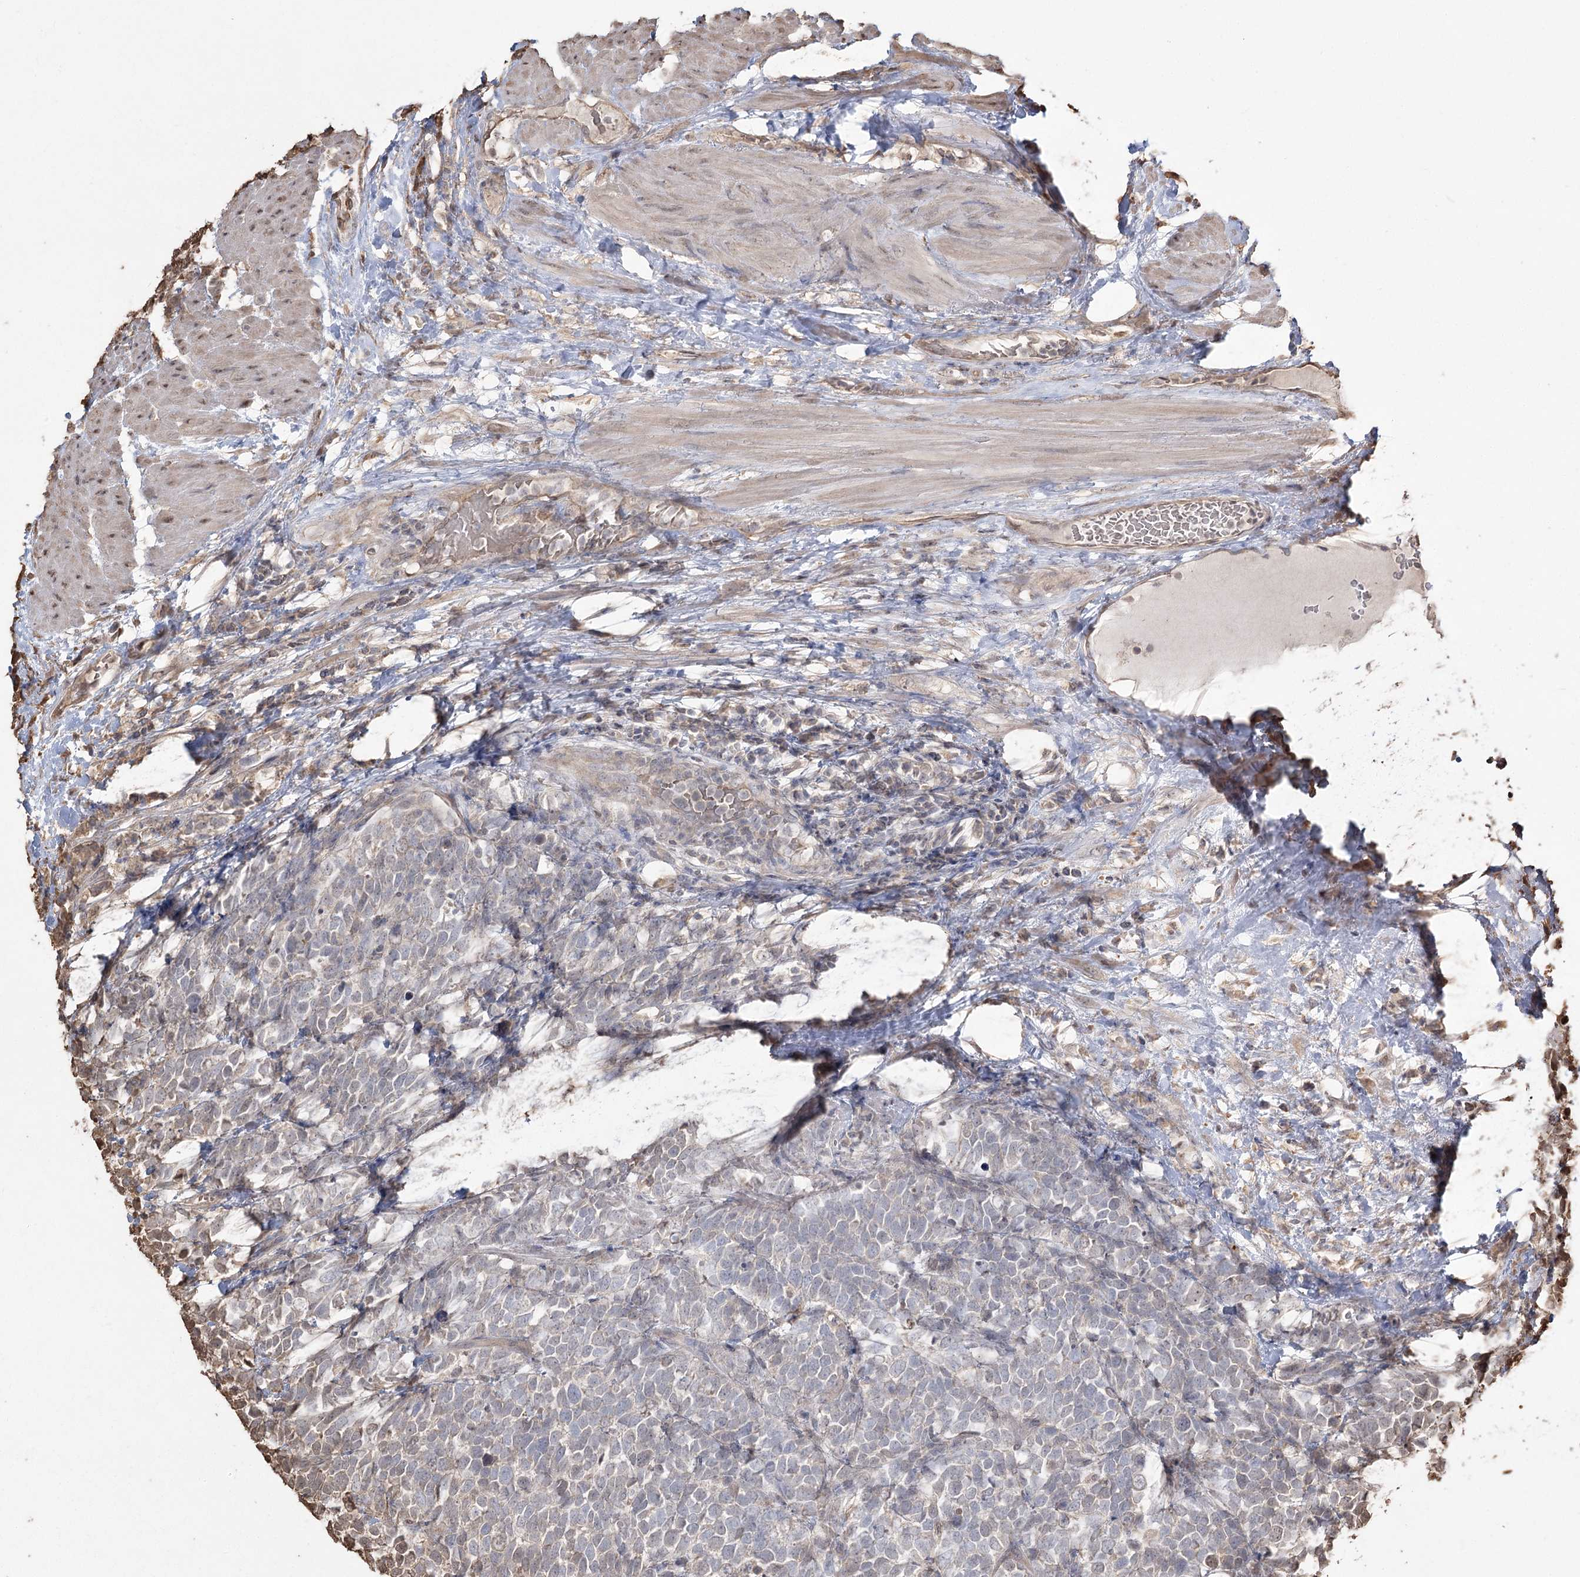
{"staining": {"intensity": "negative", "quantity": "none", "location": "none"}, "tissue": "urothelial cancer", "cell_type": "Tumor cells", "image_type": "cancer", "snomed": [{"axis": "morphology", "description": "Urothelial carcinoma, High grade"}, {"axis": "topography", "description": "Urinary bladder"}], "caption": "The photomicrograph exhibits no staining of tumor cells in urothelial cancer. (DAB immunohistochemistry (IHC) visualized using brightfield microscopy, high magnification).", "gene": "PLCH1", "patient": {"sex": "female", "age": 82}}